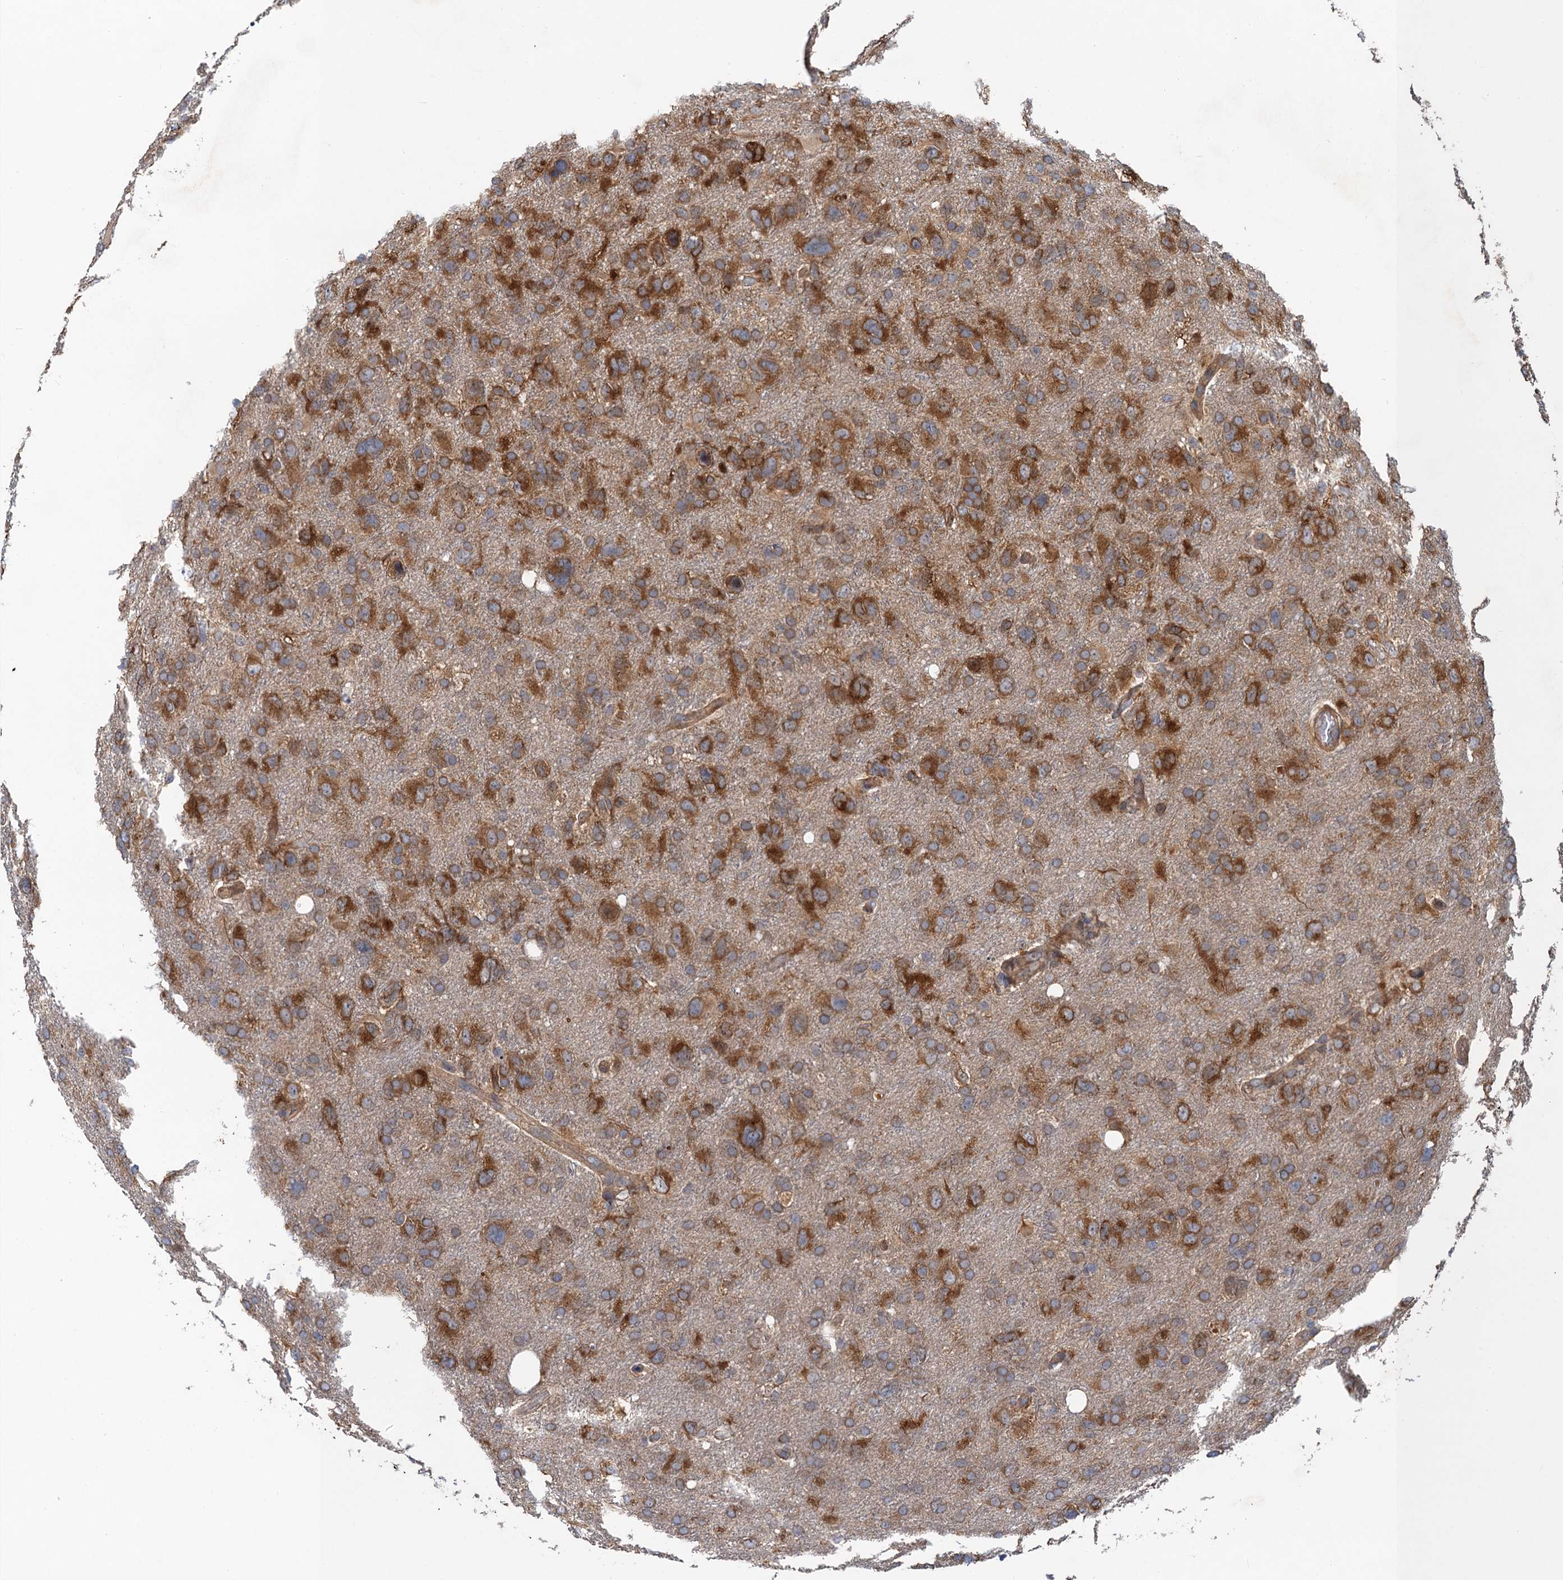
{"staining": {"intensity": "moderate", "quantity": ">75%", "location": "cytoplasmic/membranous"}, "tissue": "glioma", "cell_type": "Tumor cells", "image_type": "cancer", "snomed": [{"axis": "morphology", "description": "Glioma, malignant, High grade"}, {"axis": "topography", "description": "Brain"}], "caption": "Protein staining of high-grade glioma (malignant) tissue displays moderate cytoplasmic/membranous positivity in about >75% of tumor cells. (Stains: DAB in brown, nuclei in blue, Microscopy: brightfield microscopy at high magnification).", "gene": "PJA2", "patient": {"sex": "male", "age": 61}}